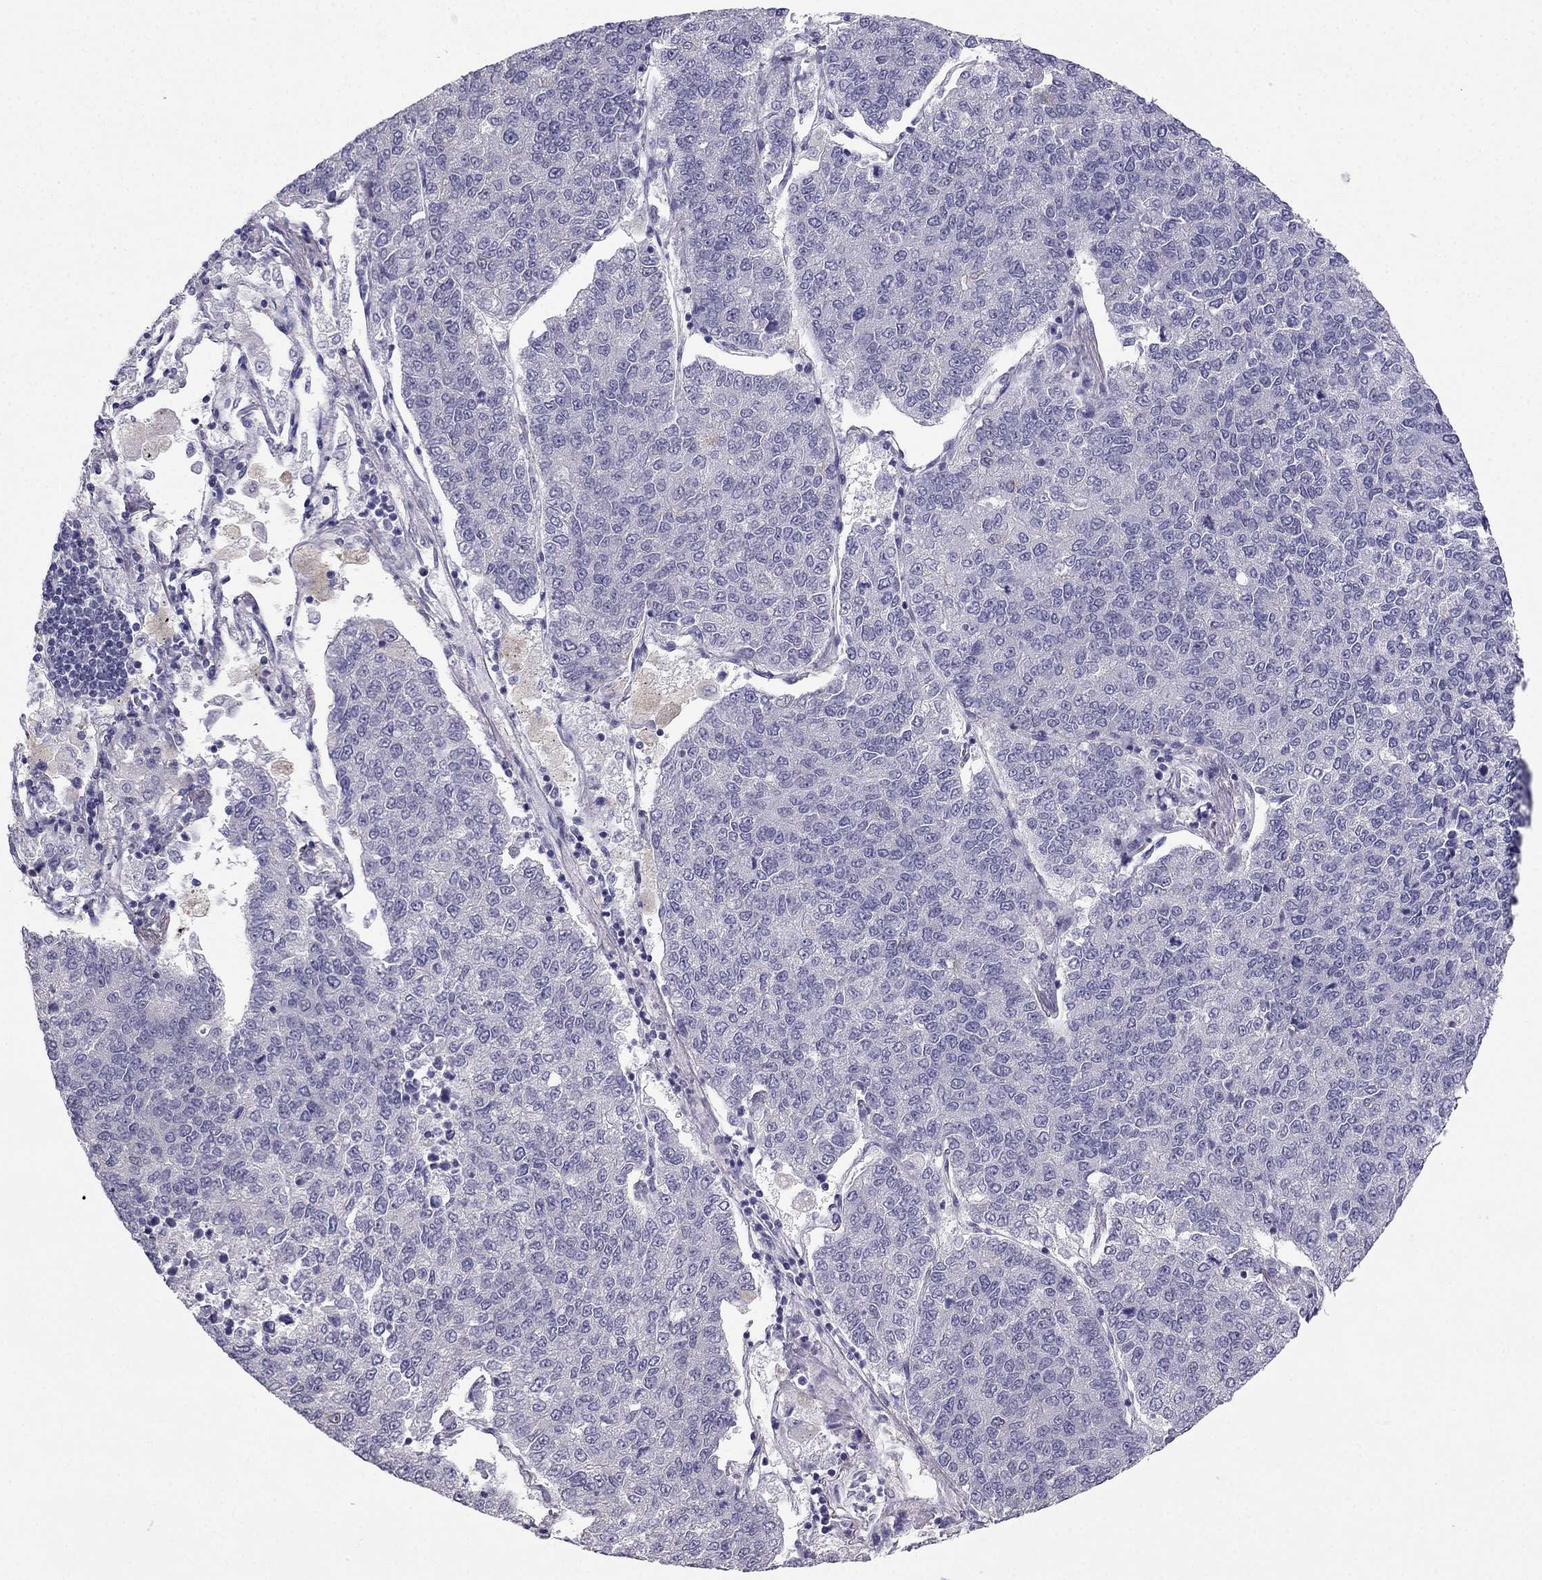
{"staining": {"intensity": "negative", "quantity": "none", "location": "none"}, "tissue": "lung cancer", "cell_type": "Tumor cells", "image_type": "cancer", "snomed": [{"axis": "morphology", "description": "Adenocarcinoma, NOS"}, {"axis": "topography", "description": "Lung"}], "caption": "Immunohistochemistry (IHC) of lung cancer (adenocarcinoma) exhibits no expression in tumor cells.", "gene": "HSFX1", "patient": {"sex": "male", "age": 49}}